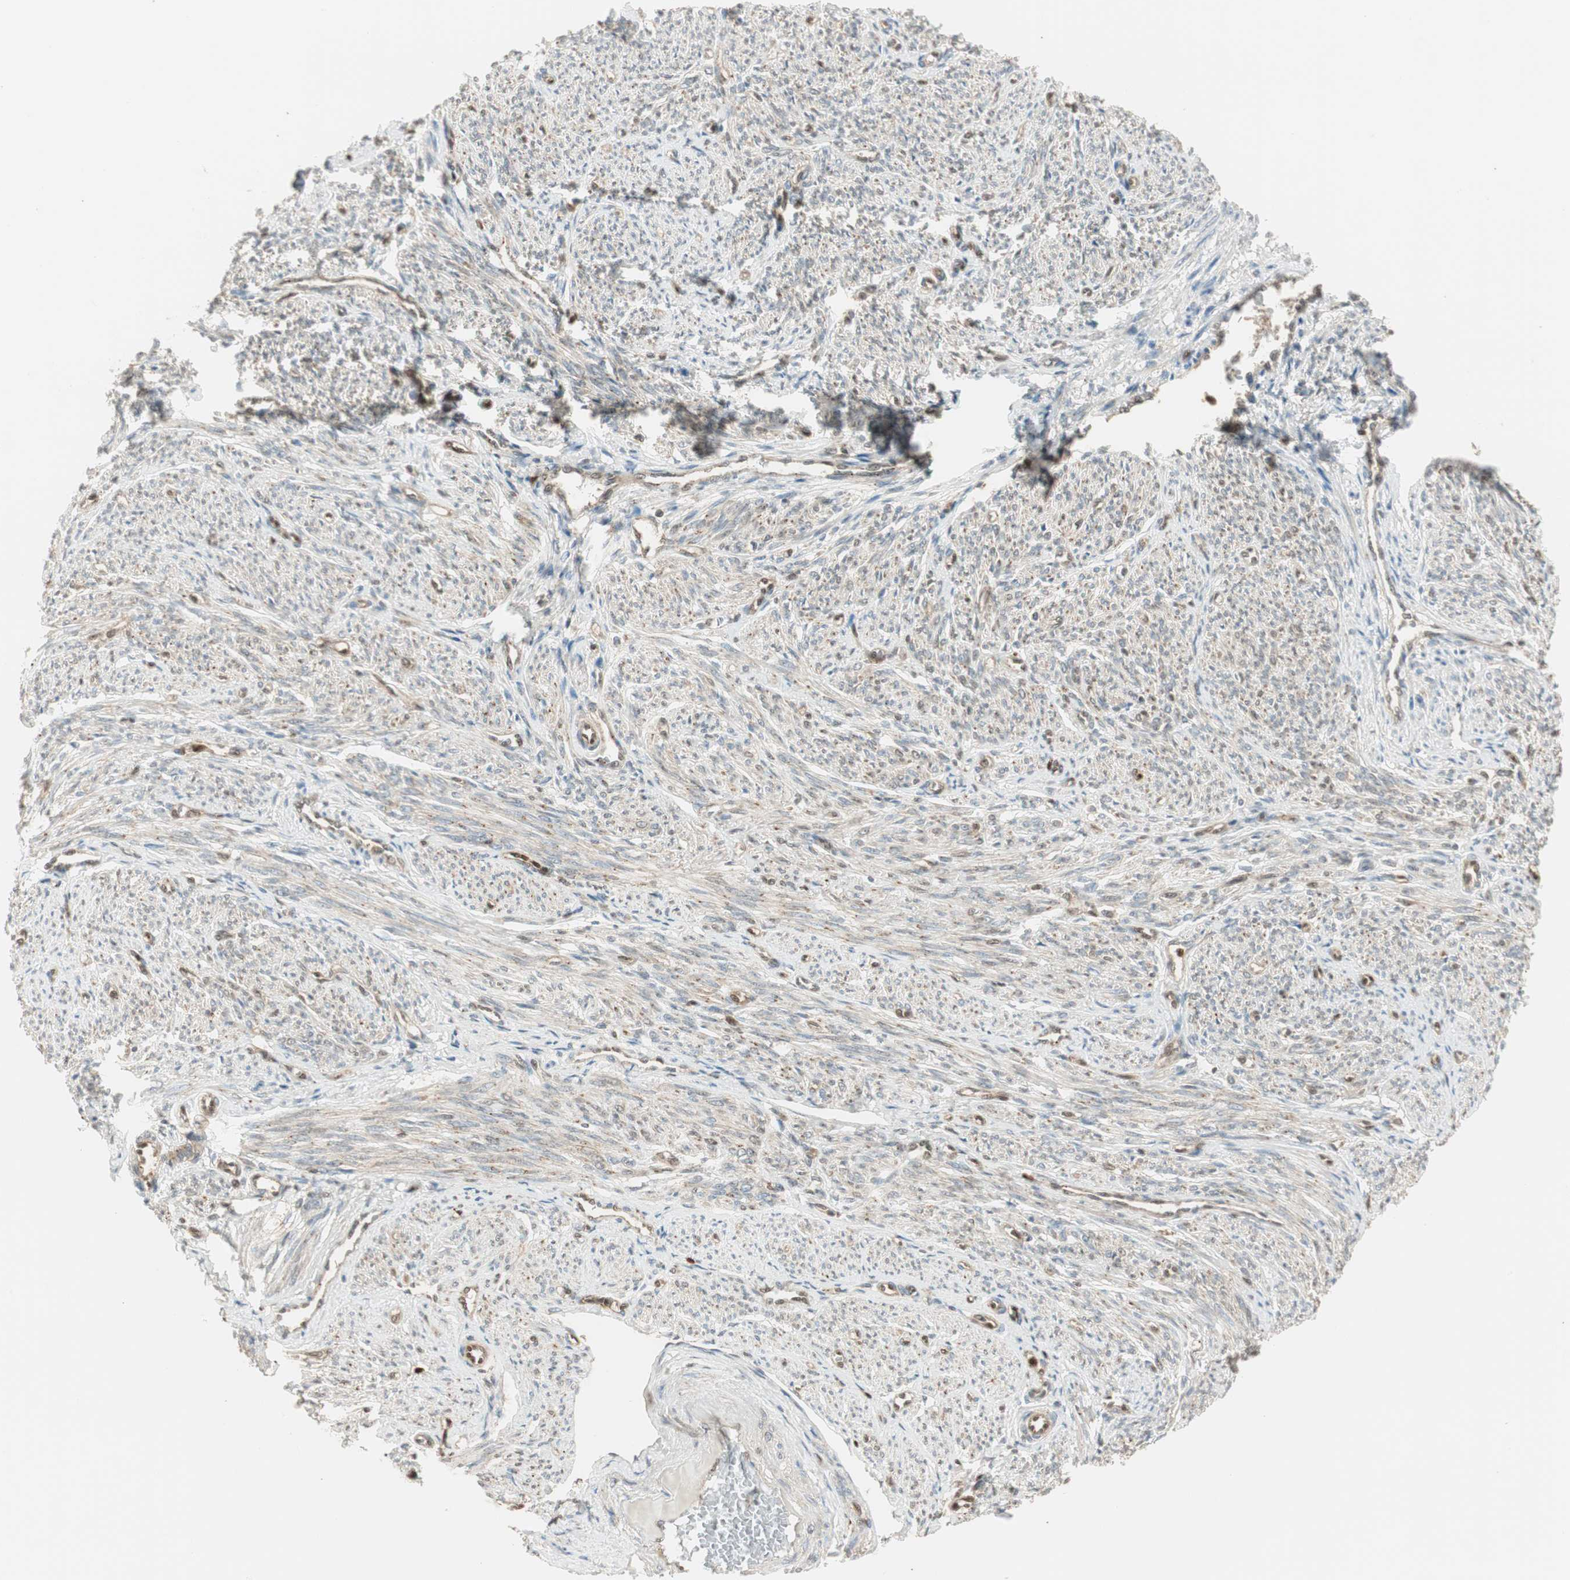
{"staining": {"intensity": "weak", "quantity": ">75%", "location": "cytoplasmic/membranous,nuclear"}, "tissue": "smooth muscle", "cell_type": "Smooth muscle cells", "image_type": "normal", "snomed": [{"axis": "morphology", "description": "Normal tissue, NOS"}, {"axis": "topography", "description": "Smooth muscle"}], "caption": "Immunohistochemistry micrograph of normal smooth muscle: human smooth muscle stained using IHC exhibits low levels of weak protein expression localized specifically in the cytoplasmic/membranous,nuclear of smooth muscle cells, appearing as a cytoplasmic/membranous,nuclear brown color.", "gene": "LTA4H", "patient": {"sex": "female", "age": 65}}